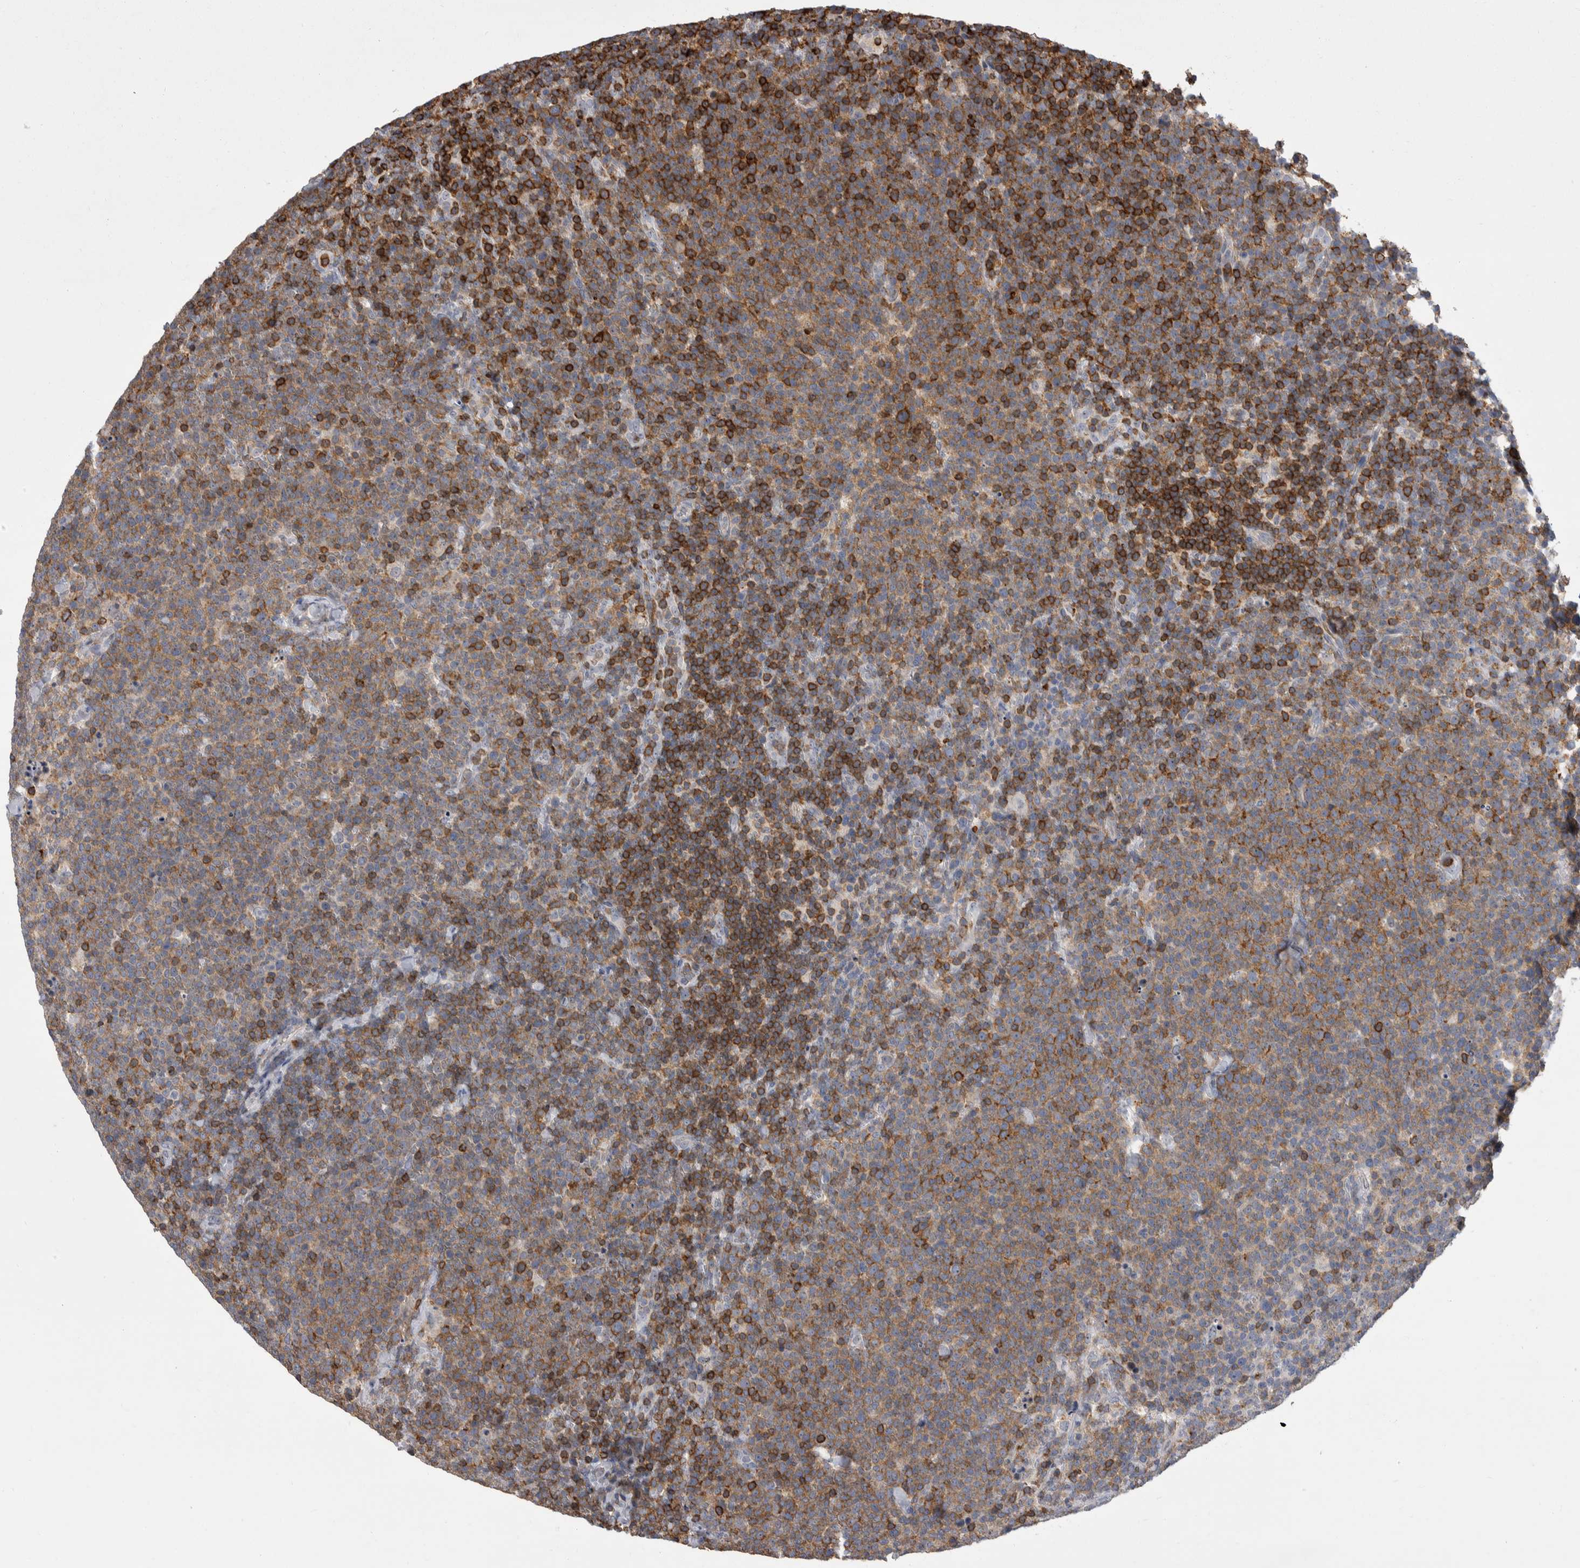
{"staining": {"intensity": "moderate", "quantity": ">75%", "location": "cytoplasmic/membranous"}, "tissue": "lymphoma", "cell_type": "Tumor cells", "image_type": "cancer", "snomed": [{"axis": "morphology", "description": "Malignant lymphoma, non-Hodgkin's type, High grade"}, {"axis": "topography", "description": "Lymph node"}], "caption": "Immunohistochemical staining of malignant lymphoma, non-Hodgkin's type (high-grade) displays medium levels of moderate cytoplasmic/membranous staining in about >75% of tumor cells.", "gene": "CEP295NL", "patient": {"sex": "male", "age": 61}}